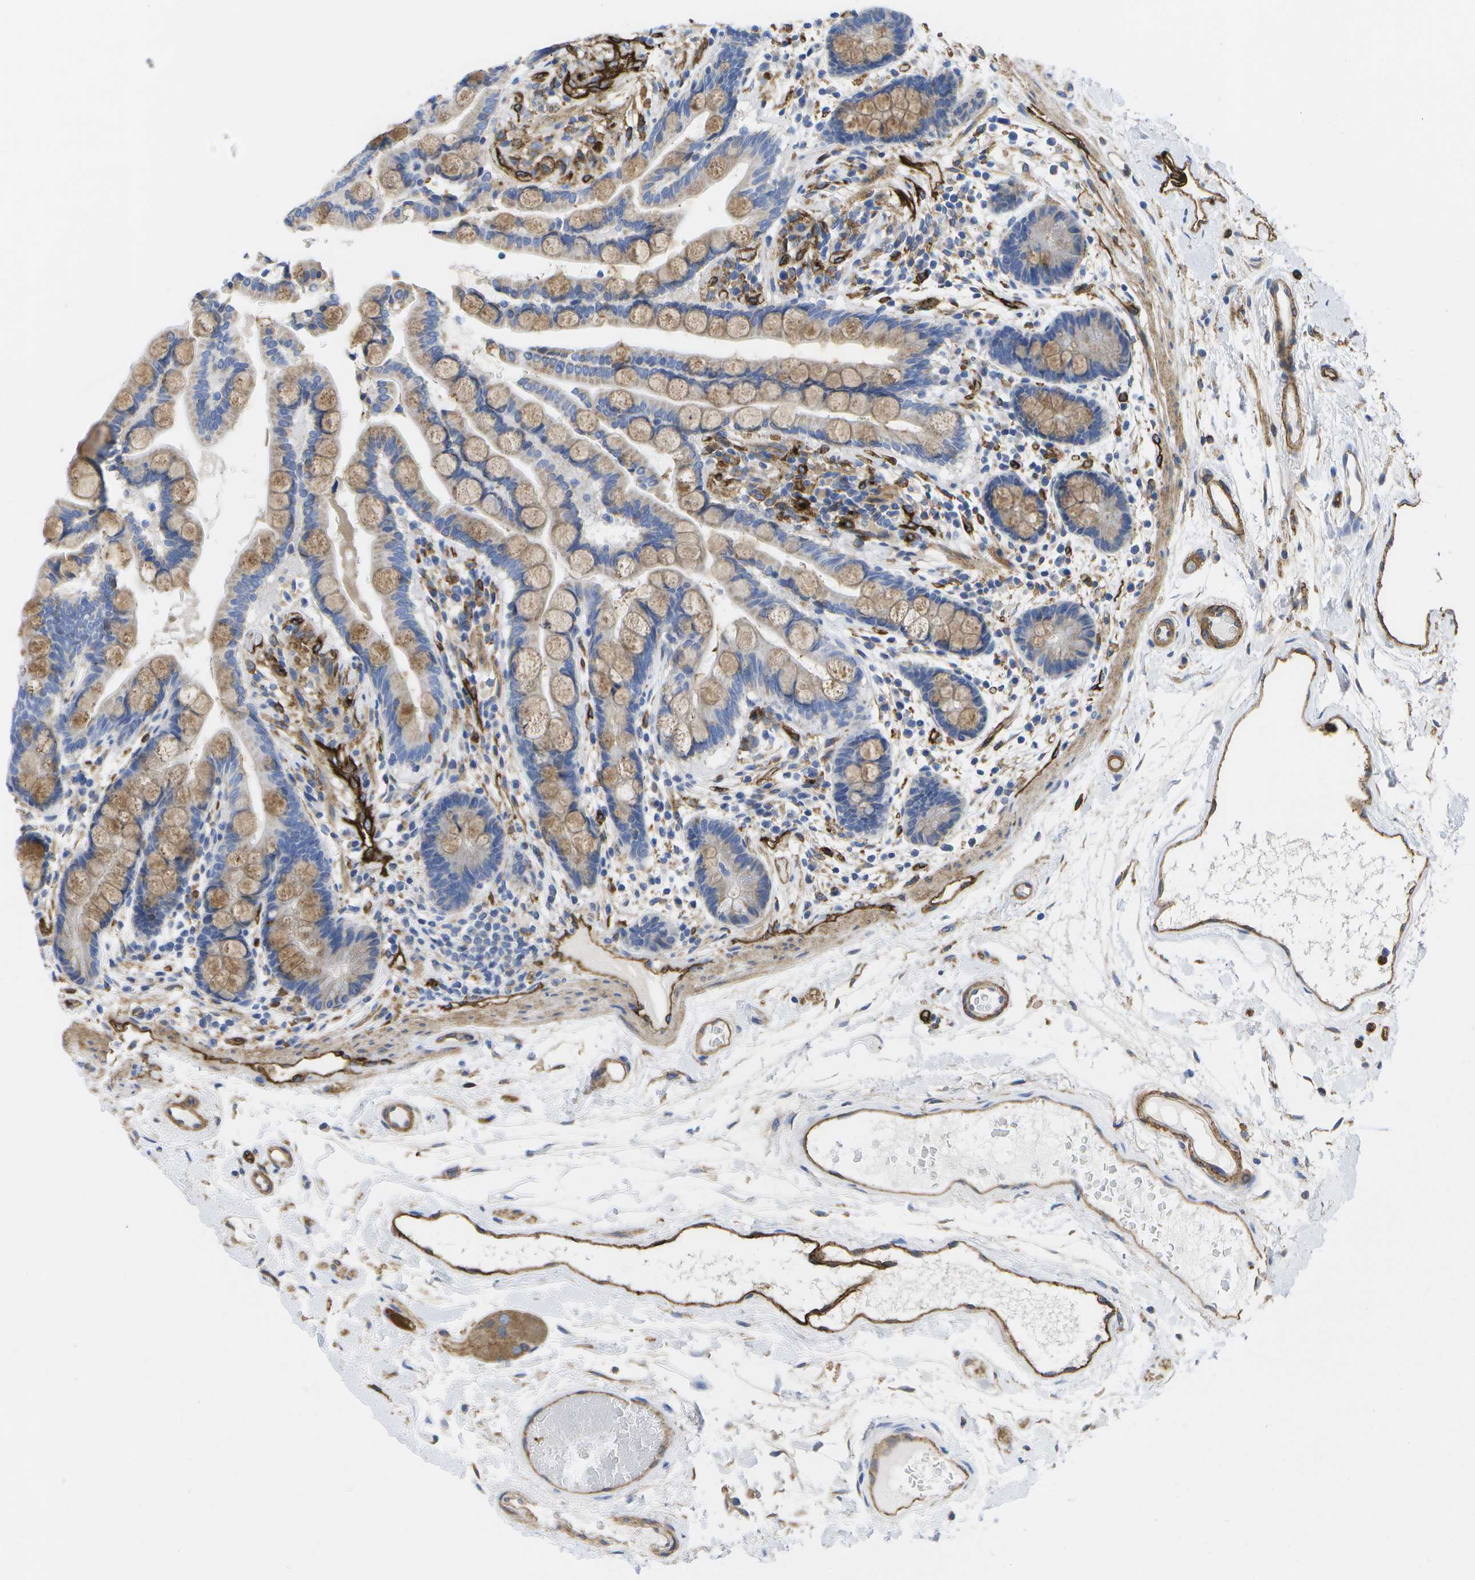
{"staining": {"intensity": "moderate", "quantity": ">75%", "location": "cytoplasmic/membranous"}, "tissue": "colon", "cell_type": "Endothelial cells", "image_type": "normal", "snomed": [{"axis": "morphology", "description": "Normal tissue, NOS"}, {"axis": "topography", "description": "Colon"}], "caption": "Immunohistochemistry (IHC) histopathology image of unremarkable colon stained for a protein (brown), which demonstrates medium levels of moderate cytoplasmic/membranous staining in approximately >75% of endothelial cells.", "gene": "DYSF", "patient": {"sex": "male", "age": 73}}